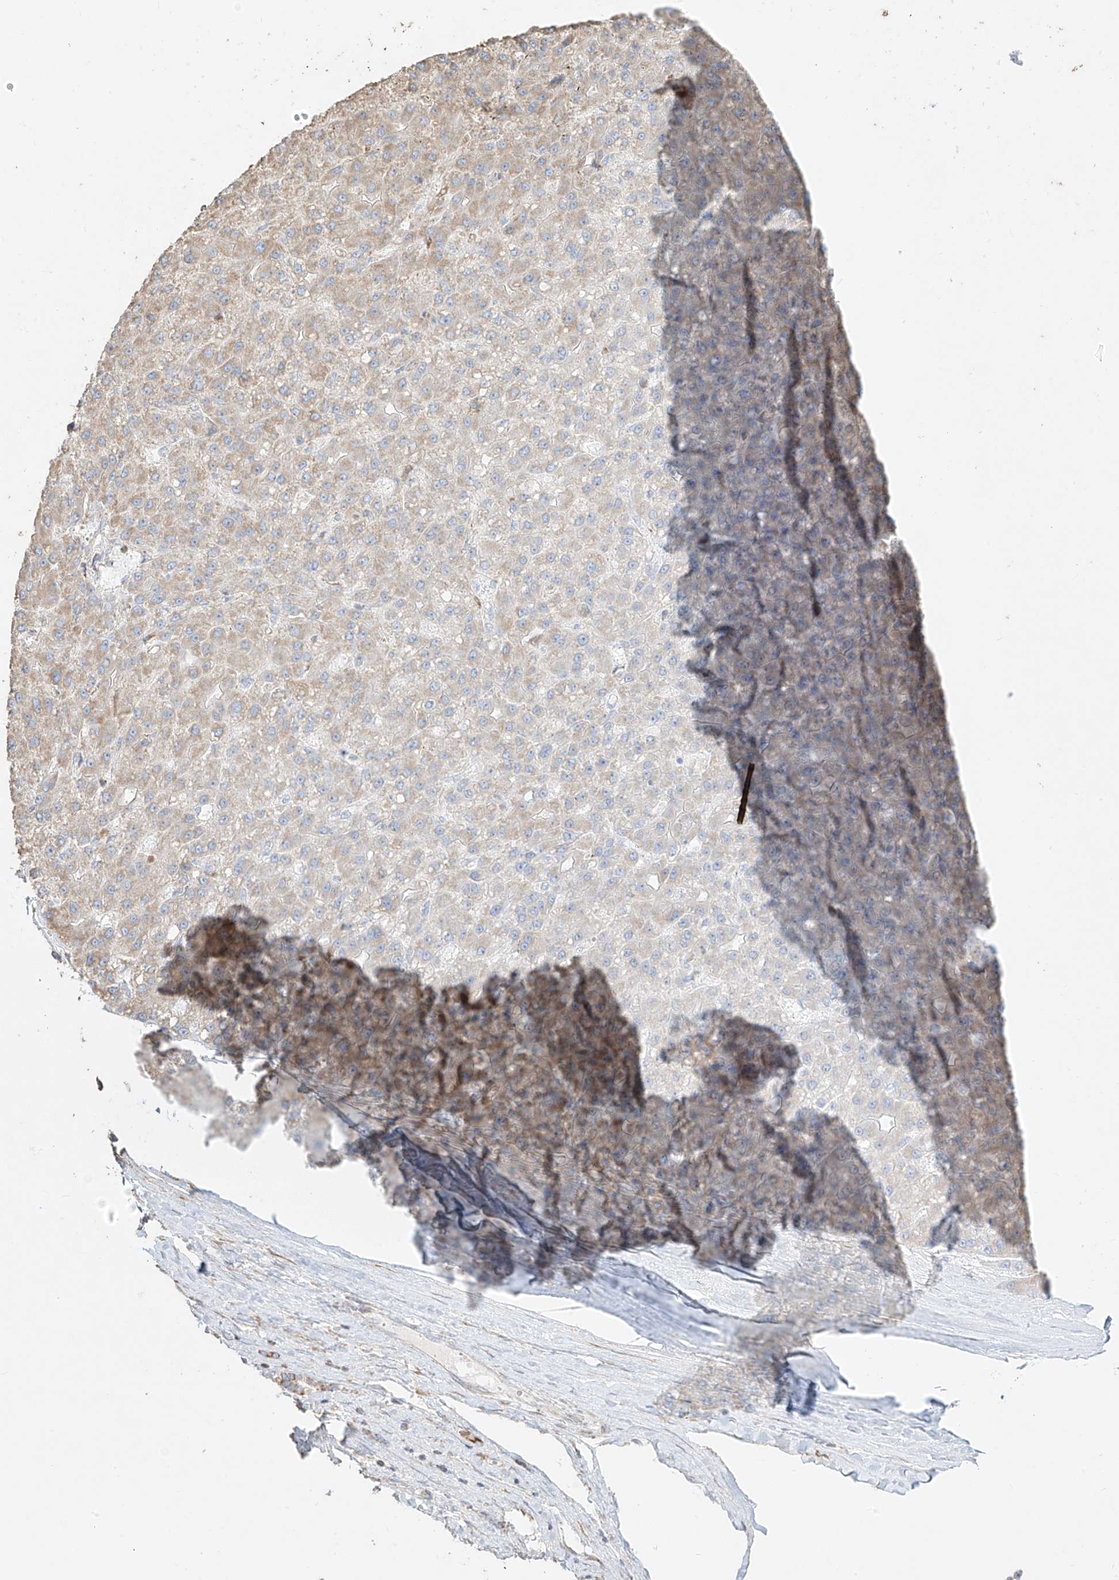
{"staining": {"intensity": "weak", "quantity": "<25%", "location": "cytoplasmic/membranous"}, "tissue": "liver cancer", "cell_type": "Tumor cells", "image_type": "cancer", "snomed": [{"axis": "morphology", "description": "Carcinoma, Hepatocellular, NOS"}, {"axis": "topography", "description": "Liver"}], "caption": "Liver cancer was stained to show a protein in brown. There is no significant positivity in tumor cells.", "gene": "COLGALT2", "patient": {"sex": "male", "age": 67}}